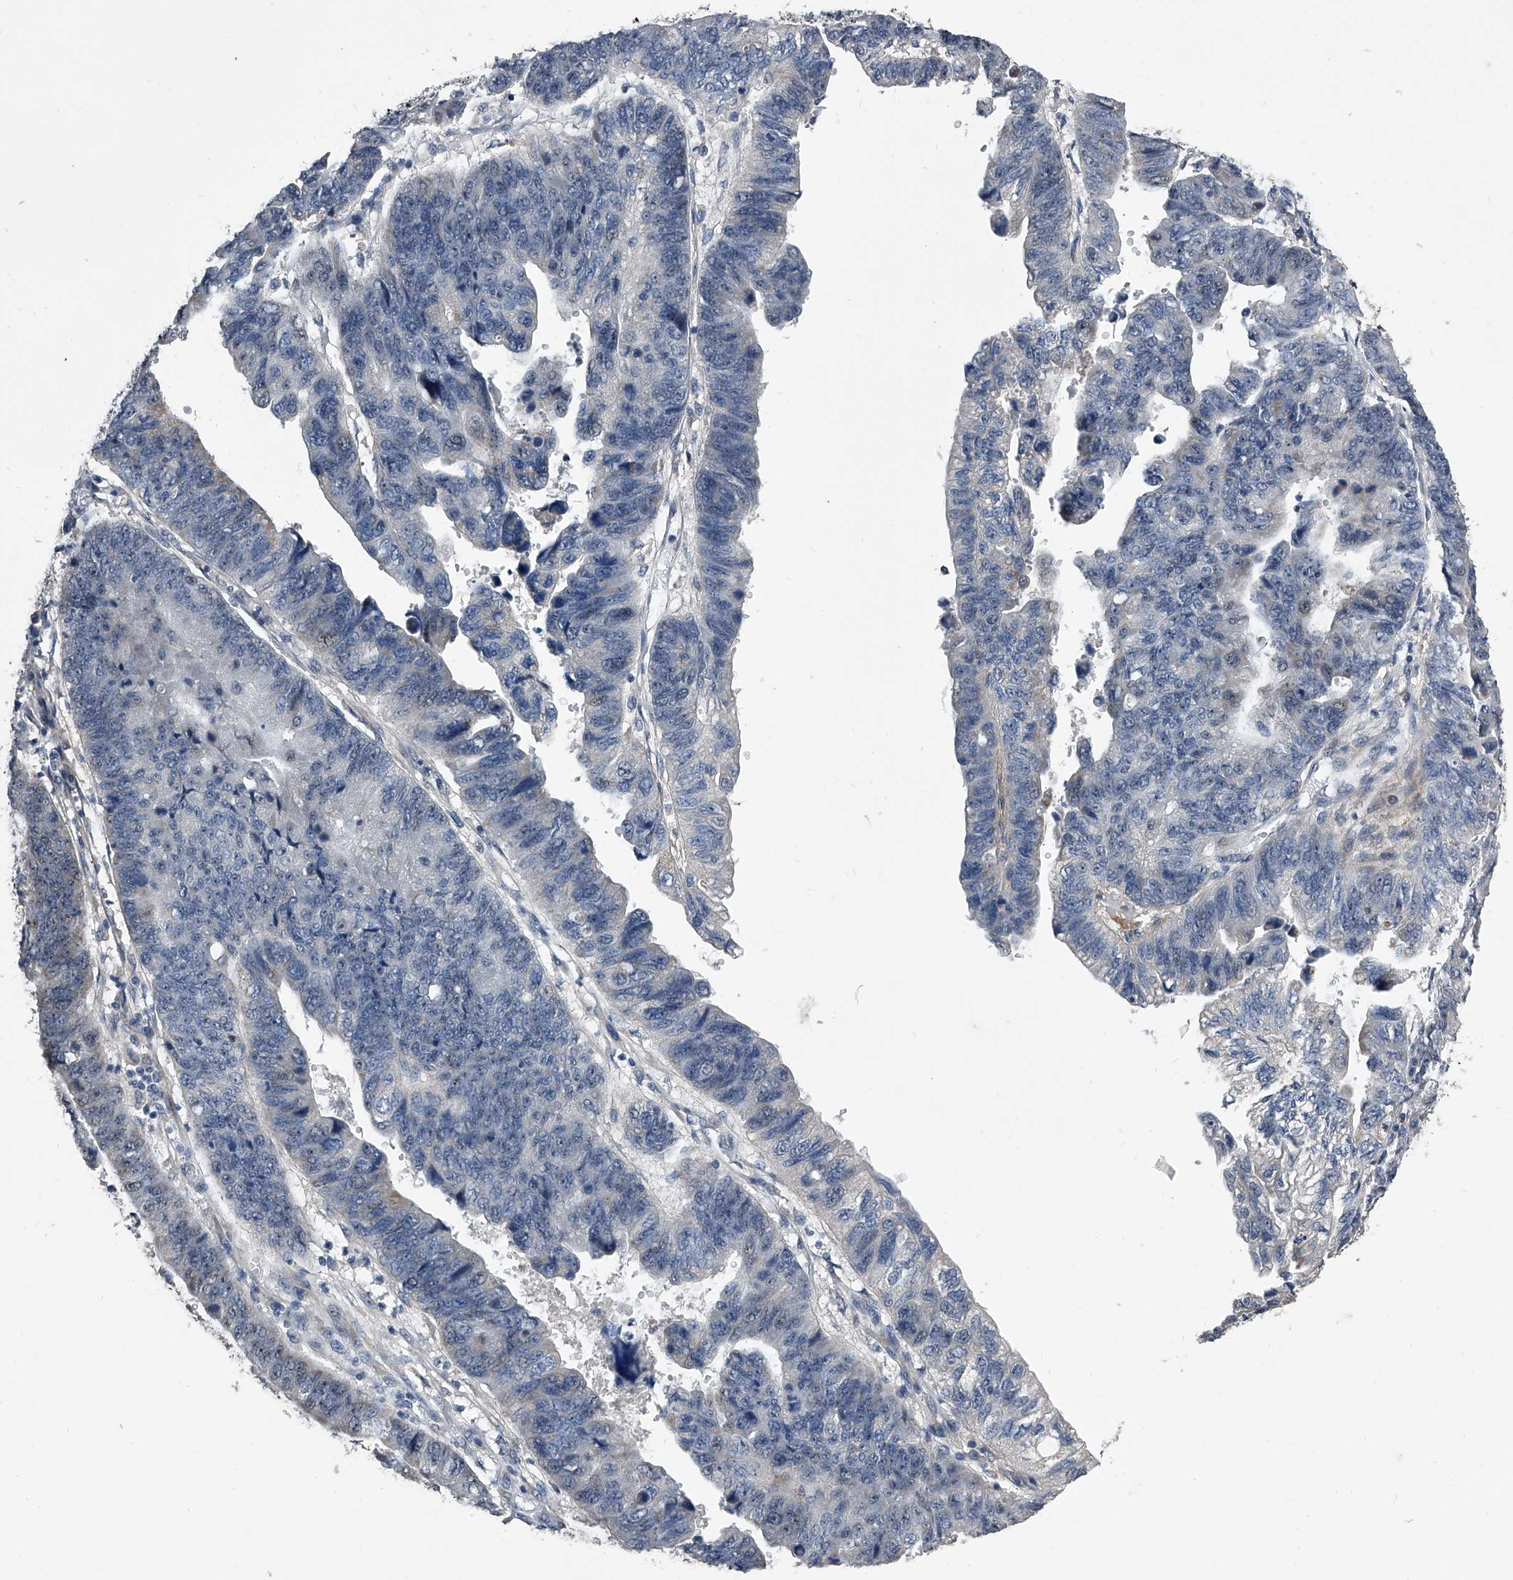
{"staining": {"intensity": "negative", "quantity": "none", "location": "none"}, "tissue": "stomach cancer", "cell_type": "Tumor cells", "image_type": "cancer", "snomed": [{"axis": "morphology", "description": "Adenocarcinoma, NOS"}, {"axis": "topography", "description": "Stomach"}], "caption": "Tumor cells show no significant protein expression in stomach cancer (adenocarcinoma).", "gene": "PHACTR1", "patient": {"sex": "male", "age": 59}}